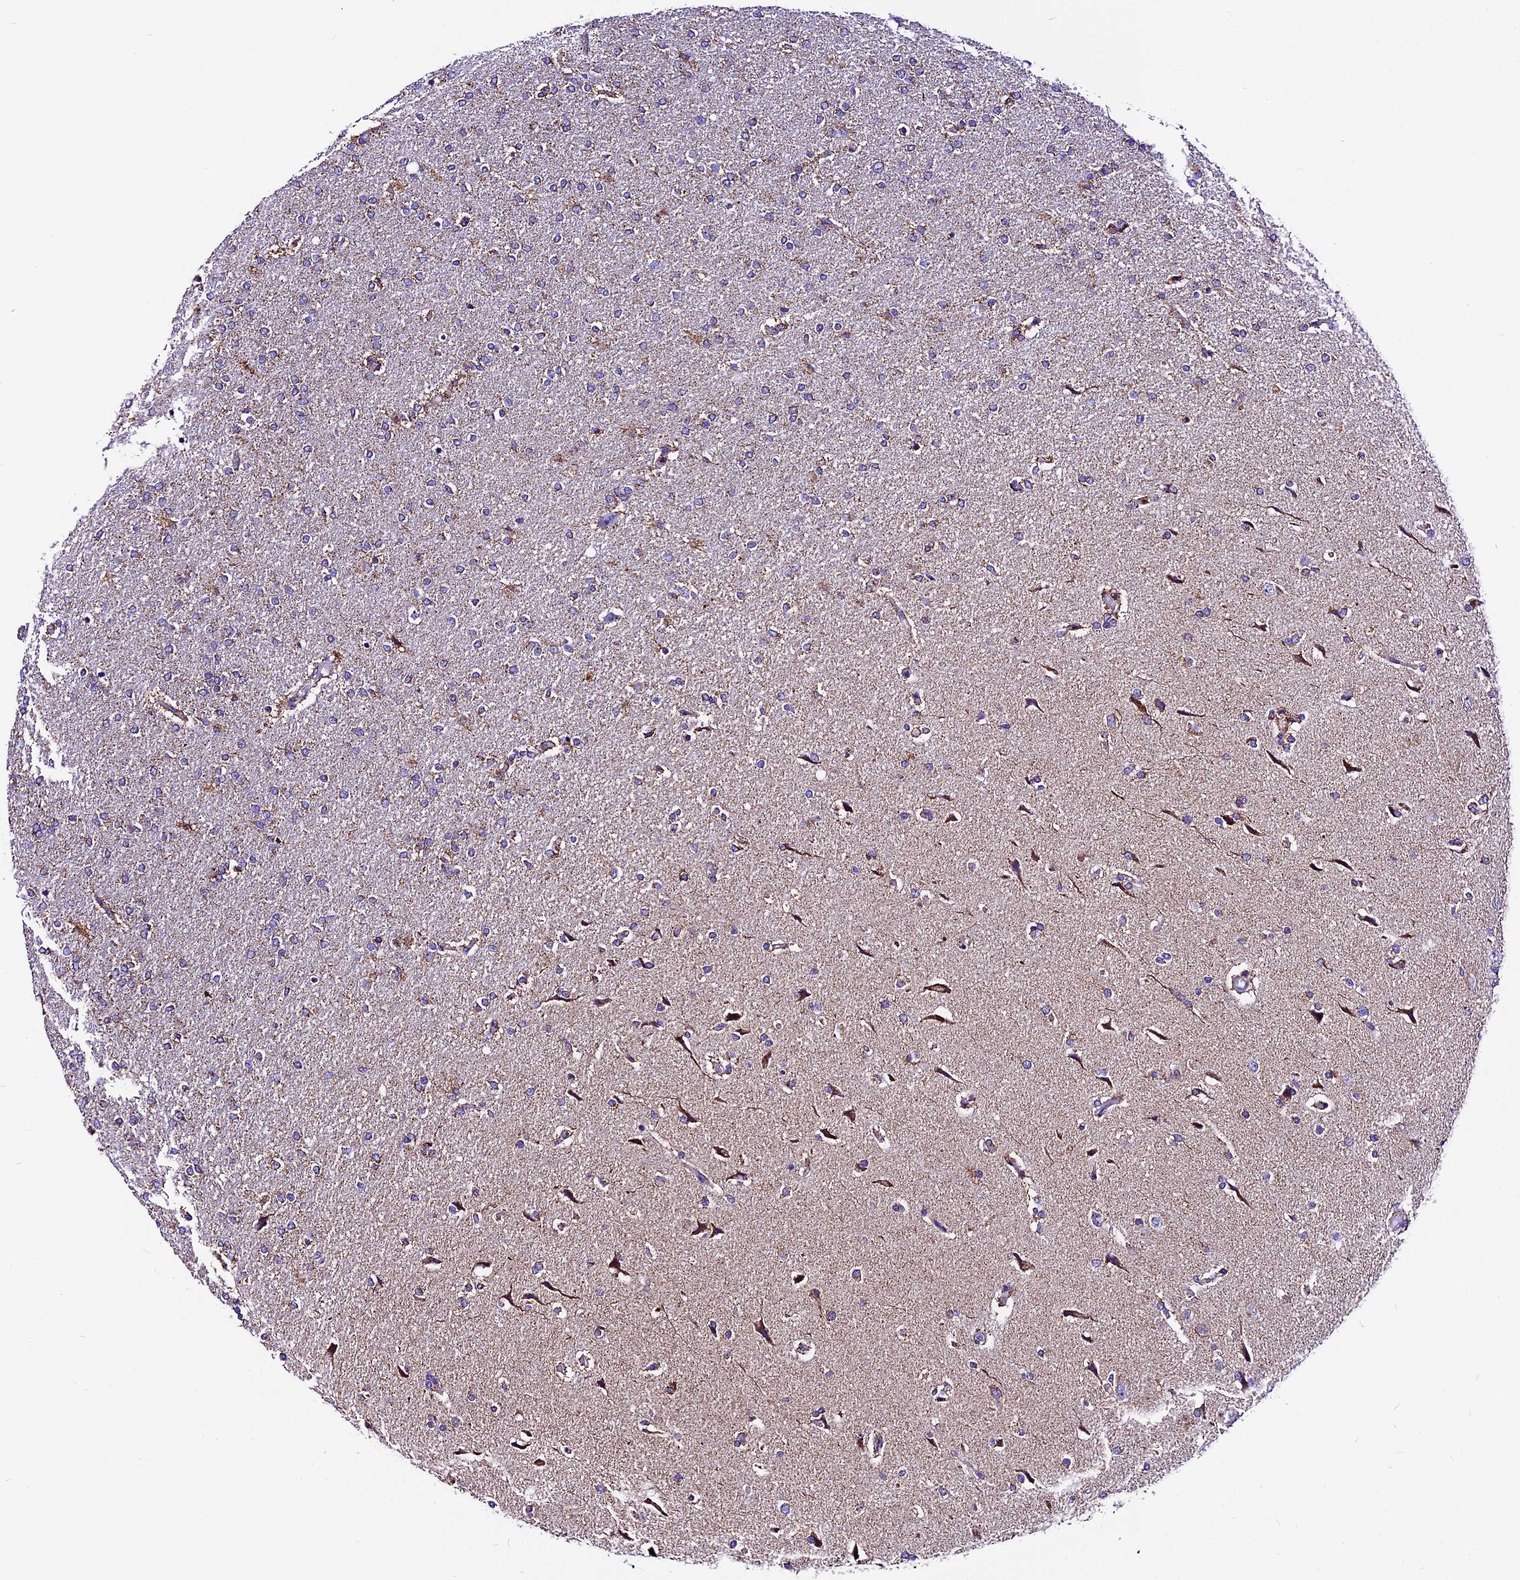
{"staining": {"intensity": "weak", "quantity": "25%-75%", "location": "cytoplasmic/membranous"}, "tissue": "glioma", "cell_type": "Tumor cells", "image_type": "cancer", "snomed": [{"axis": "morphology", "description": "Glioma, malignant, High grade"}, {"axis": "topography", "description": "Brain"}], "caption": "The immunohistochemical stain highlights weak cytoplasmic/membranous staining in tumor cells of glioma tissue.", "gene": "DCAF5", "patient": {"sex": "male", "age": 72}}